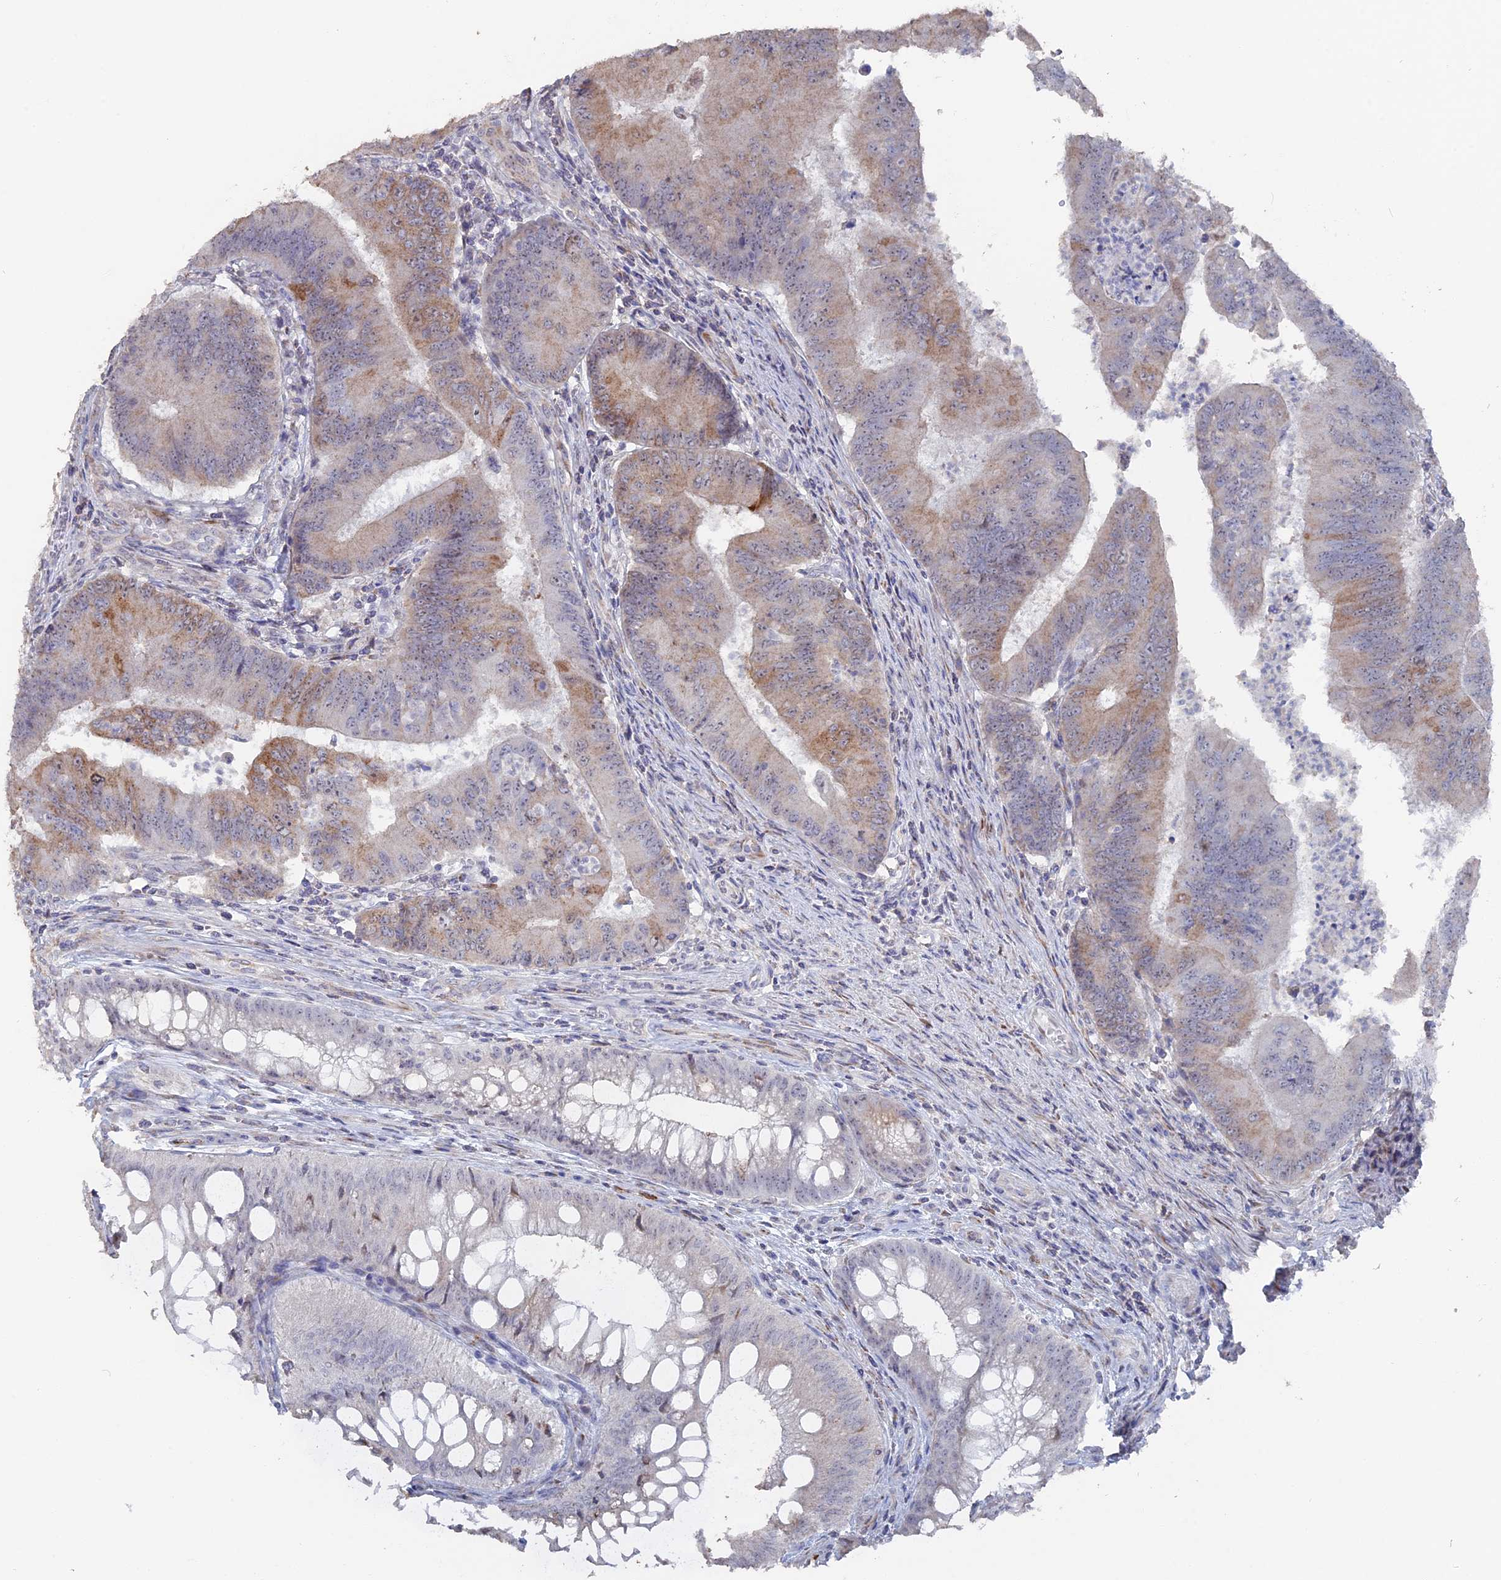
{"staining": {"intensity": "moderate", "quantity": "<25%", "location": "cytoplasmic/membranous"}, "tissue": "colorectal cancer", "cell_type": "Tumor cells", "image_type": "cancer", "snomed": [{"axis": "morphology", "description": "Adenocarcinoma, NOS"}, {"axis": "topography", "description": "Colon"}], "caption": "Human colorectal cancer (adenocarcinoma) stained with a protein marker exhibits moderate staining in tumor cells.", "gene": "SEMG2", "patient": {"sex": "female", "age": 67}}